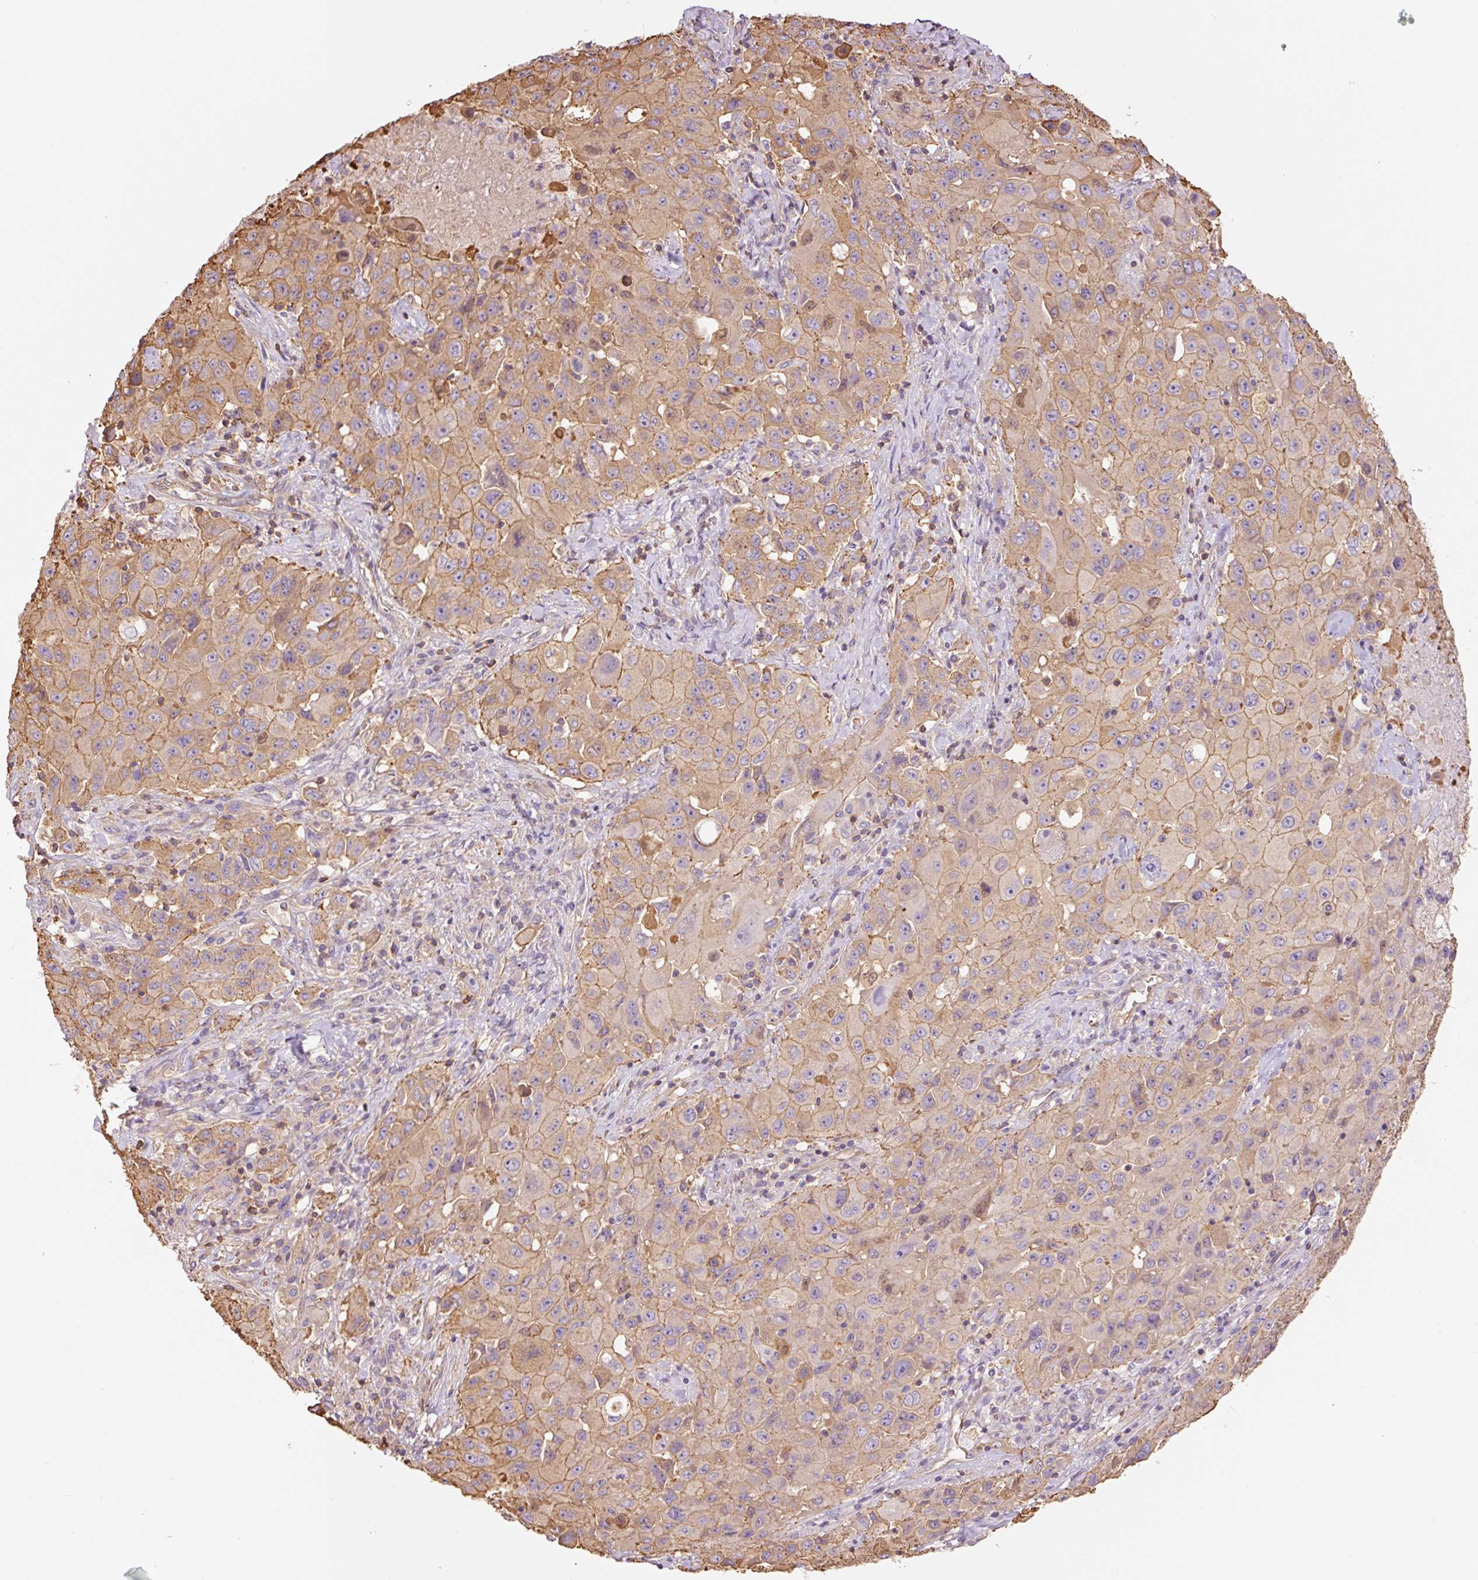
{"staining": {"intensity": "moderate", "quantity": ">75%", "location": "cytoplasmic/membranous"}, "tissue": "lung cancer", "cell_type": "Tumor cells", "image_type": "cancer", "snomed": [{"axis": "morphology", "description": "Squamous cell carcinoma, NOS"}, {"axis": "topography", "description": "Lung"}], "caption": "Lung squamous cell carcinoma stained for a protein shows moderate cytoplasmic/membranous positivity in tumor cells.", "gene": "PPP1R1B", "patient": {"sex": "male", "age": 63}}